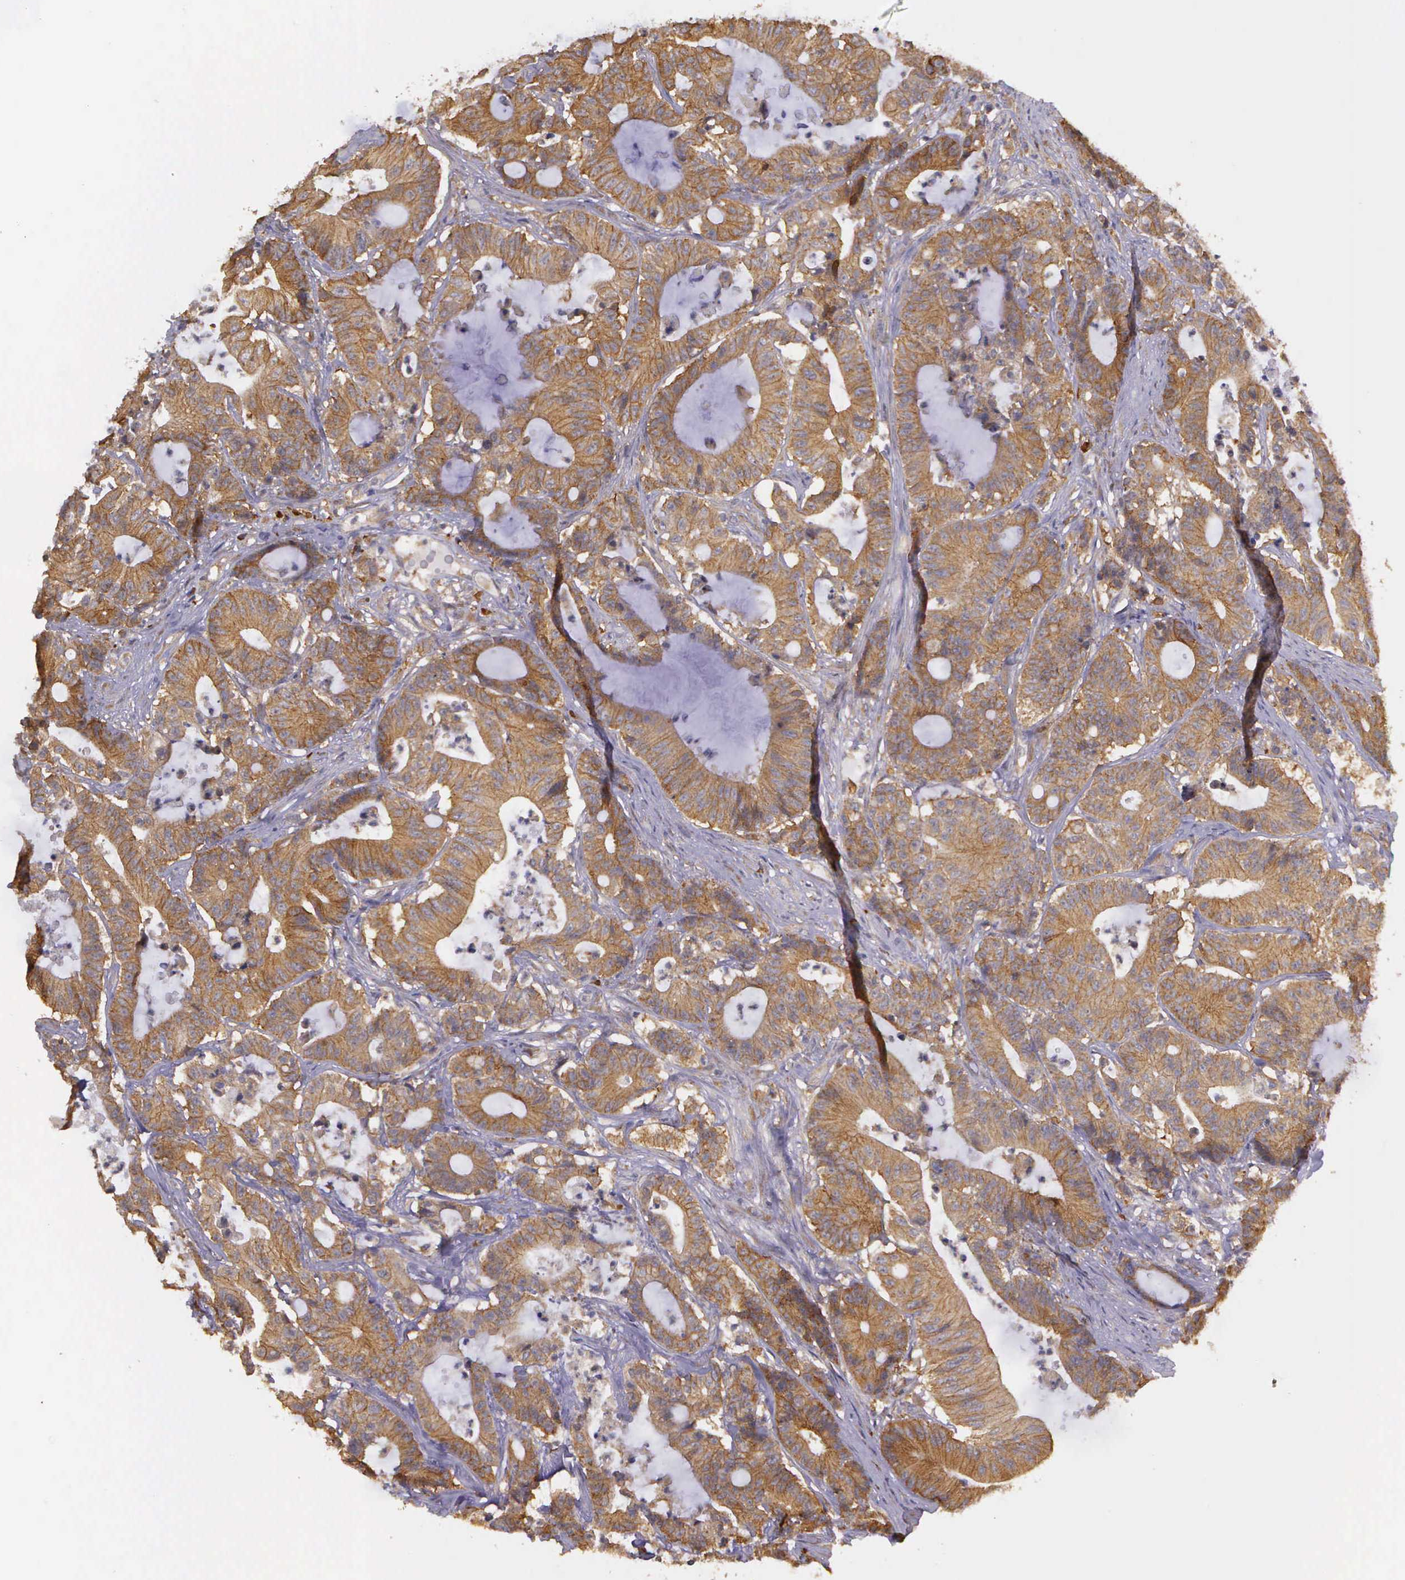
{"staining": {"intensity": "strong", "quantity": ">75%", "location": "cytoplasmic/membranous"}, "tissue": "colorectal cancer", "cell_type": "Tumor cells", "image_type": "cancer", "snomed": [{"axis": "morphology", "description": "Adenocarcinoma, NOS"}, {"axis": "topography", "description": "Colon"}], "caption": "High-power microscopy captured an IHC micrograph of colorectal cancer (adenocarcinoma), revealing strong cytoplasmic/membranous positivity in about >75% of tumor cells. The staining was performed using DAB, with brown indicating positive protein expression. Nuclei are stained blue with hematoxylin.", "gene": "EIF5", "patient": {"sex": "female", "age": 84}}